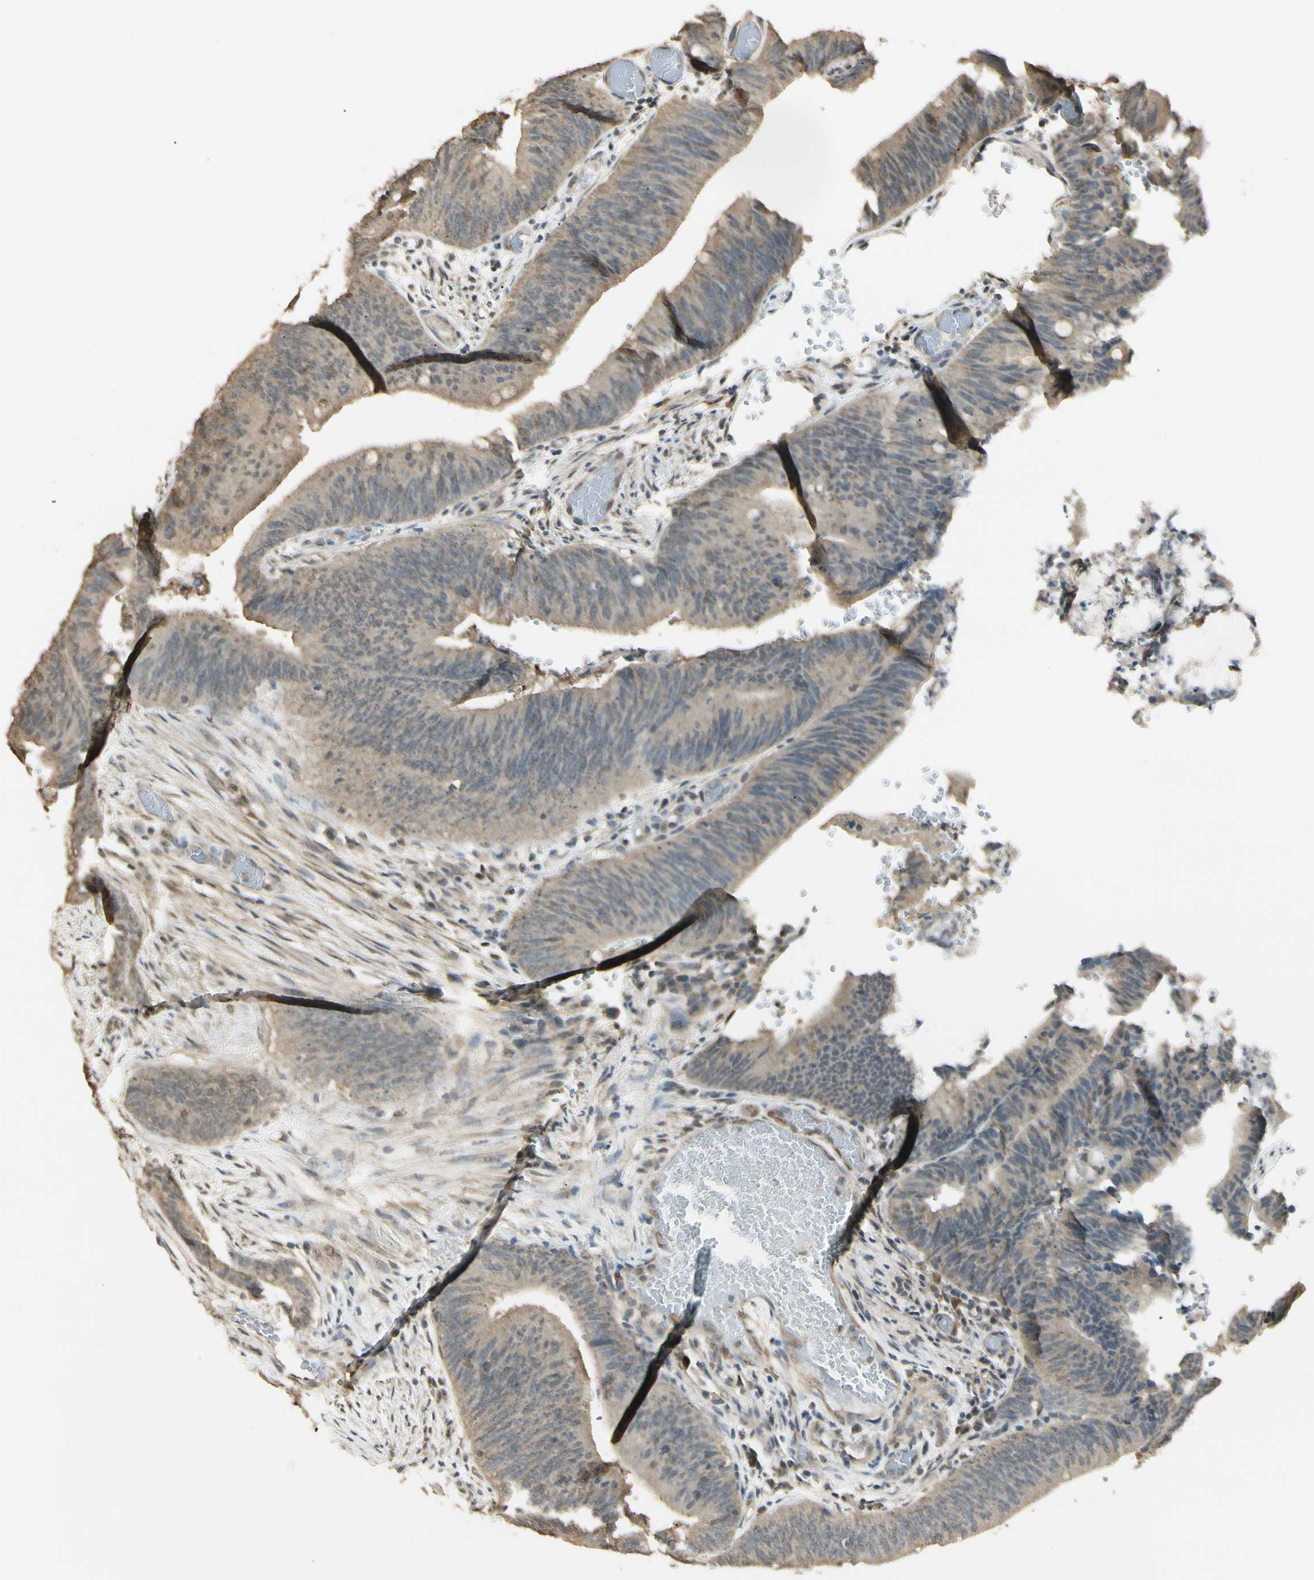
{"staining": {"intensity": "weak", "quantity": ">75%", "location": "cytoplasmic/membranous,nuclear"}, "tissue": "colorectal cancer", "cell_type": "Tumor cells", "image_type": "cancer", "snomed": [{"axis": "morphology", "description": "Adenocarcinoma, NOS"}, {"axis": "topography", "description": "Rectum"}], "caption": "Protein expression analysis of colorectal cancer exhibits weak cytoplasmic/membranous and nuclear positivity in about >75% of tumor cells.", "gene": "SGCA", "patient": {"sex": "female", "age": 66}}